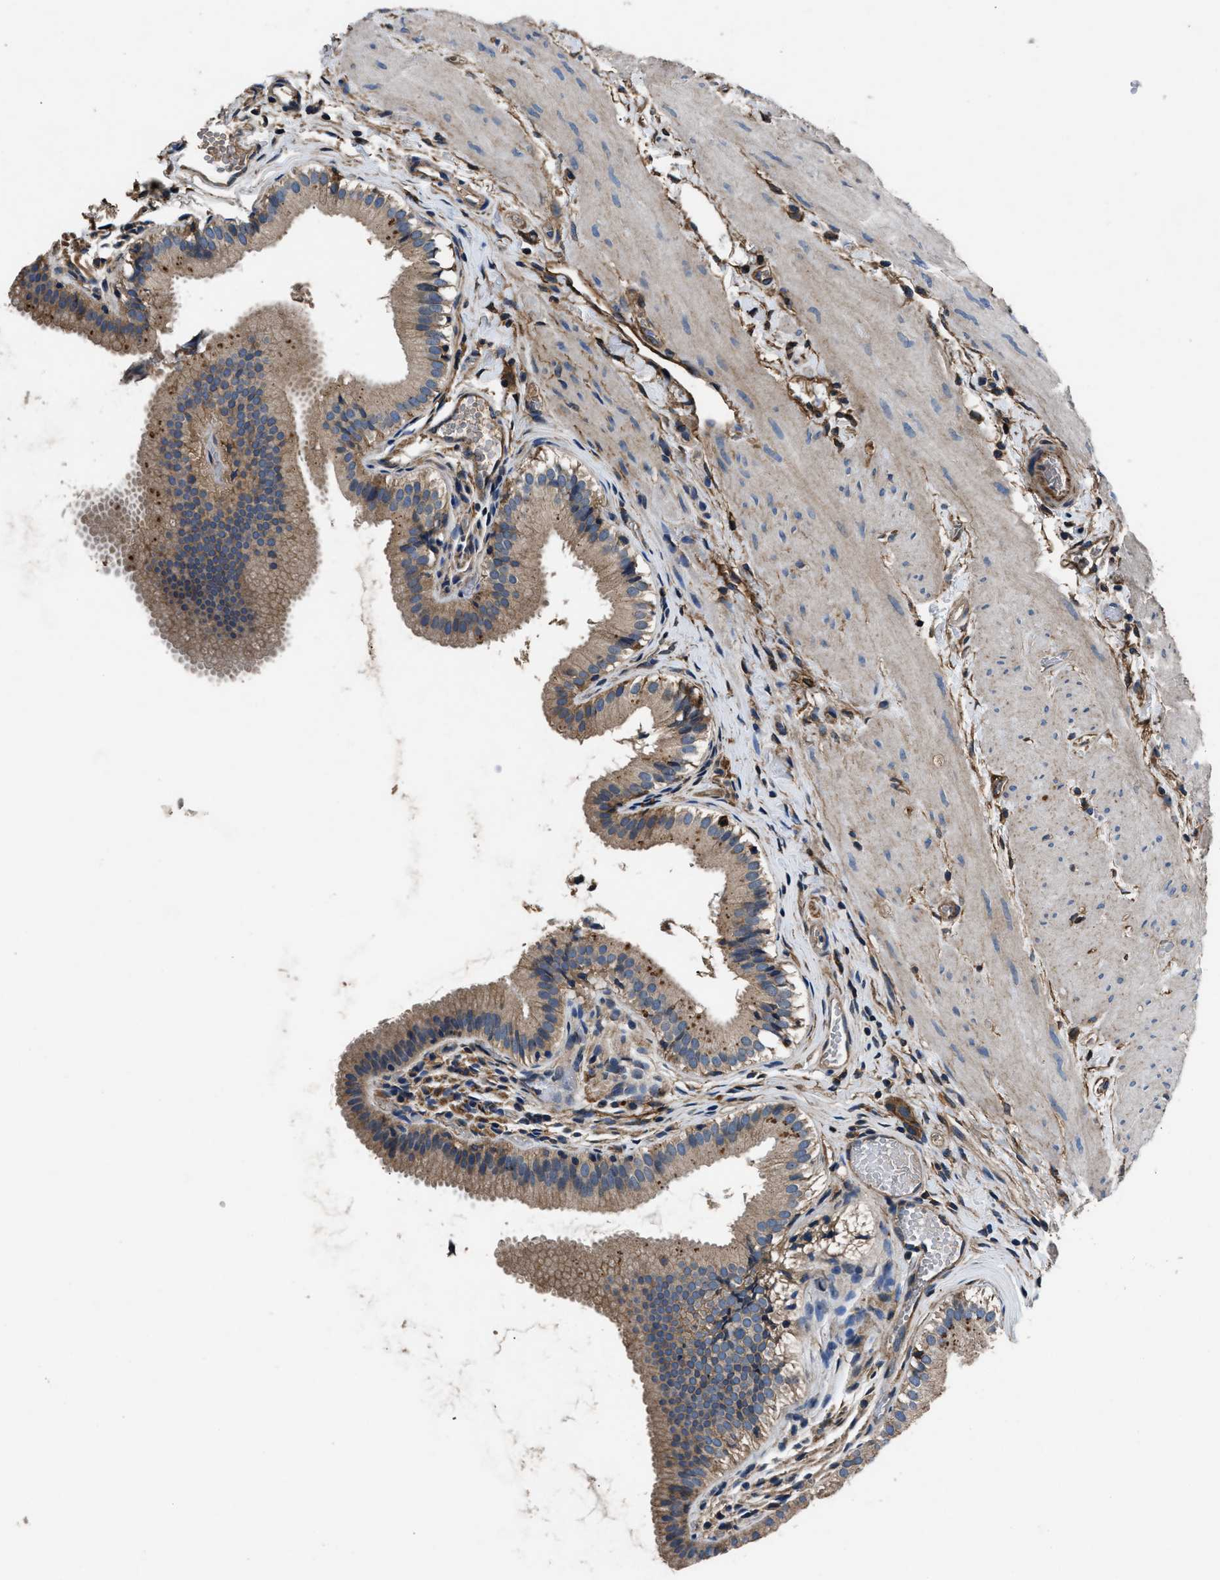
{"staining": {"intensity": "moderate", "quantity": ">75%", "location": "cytoplasmic/membranous"}, "tissue": "gallbladder", "cell_type": "Glandular cells", "image_type": "normal", "snomed": [{"axis": "morphology", "description": "Normal tissue, NOS"}, {"axis": "topography", "description": "Gallbladder"}], "caption": "Immunohistochemical staining of normal human gallbladder exhibits >75% levels of moderate cytoplasmic/membranous protein staining in about >75% of glandular cells.", "gene": "CD276", "patient": {"sex": "female", "age": 26}}